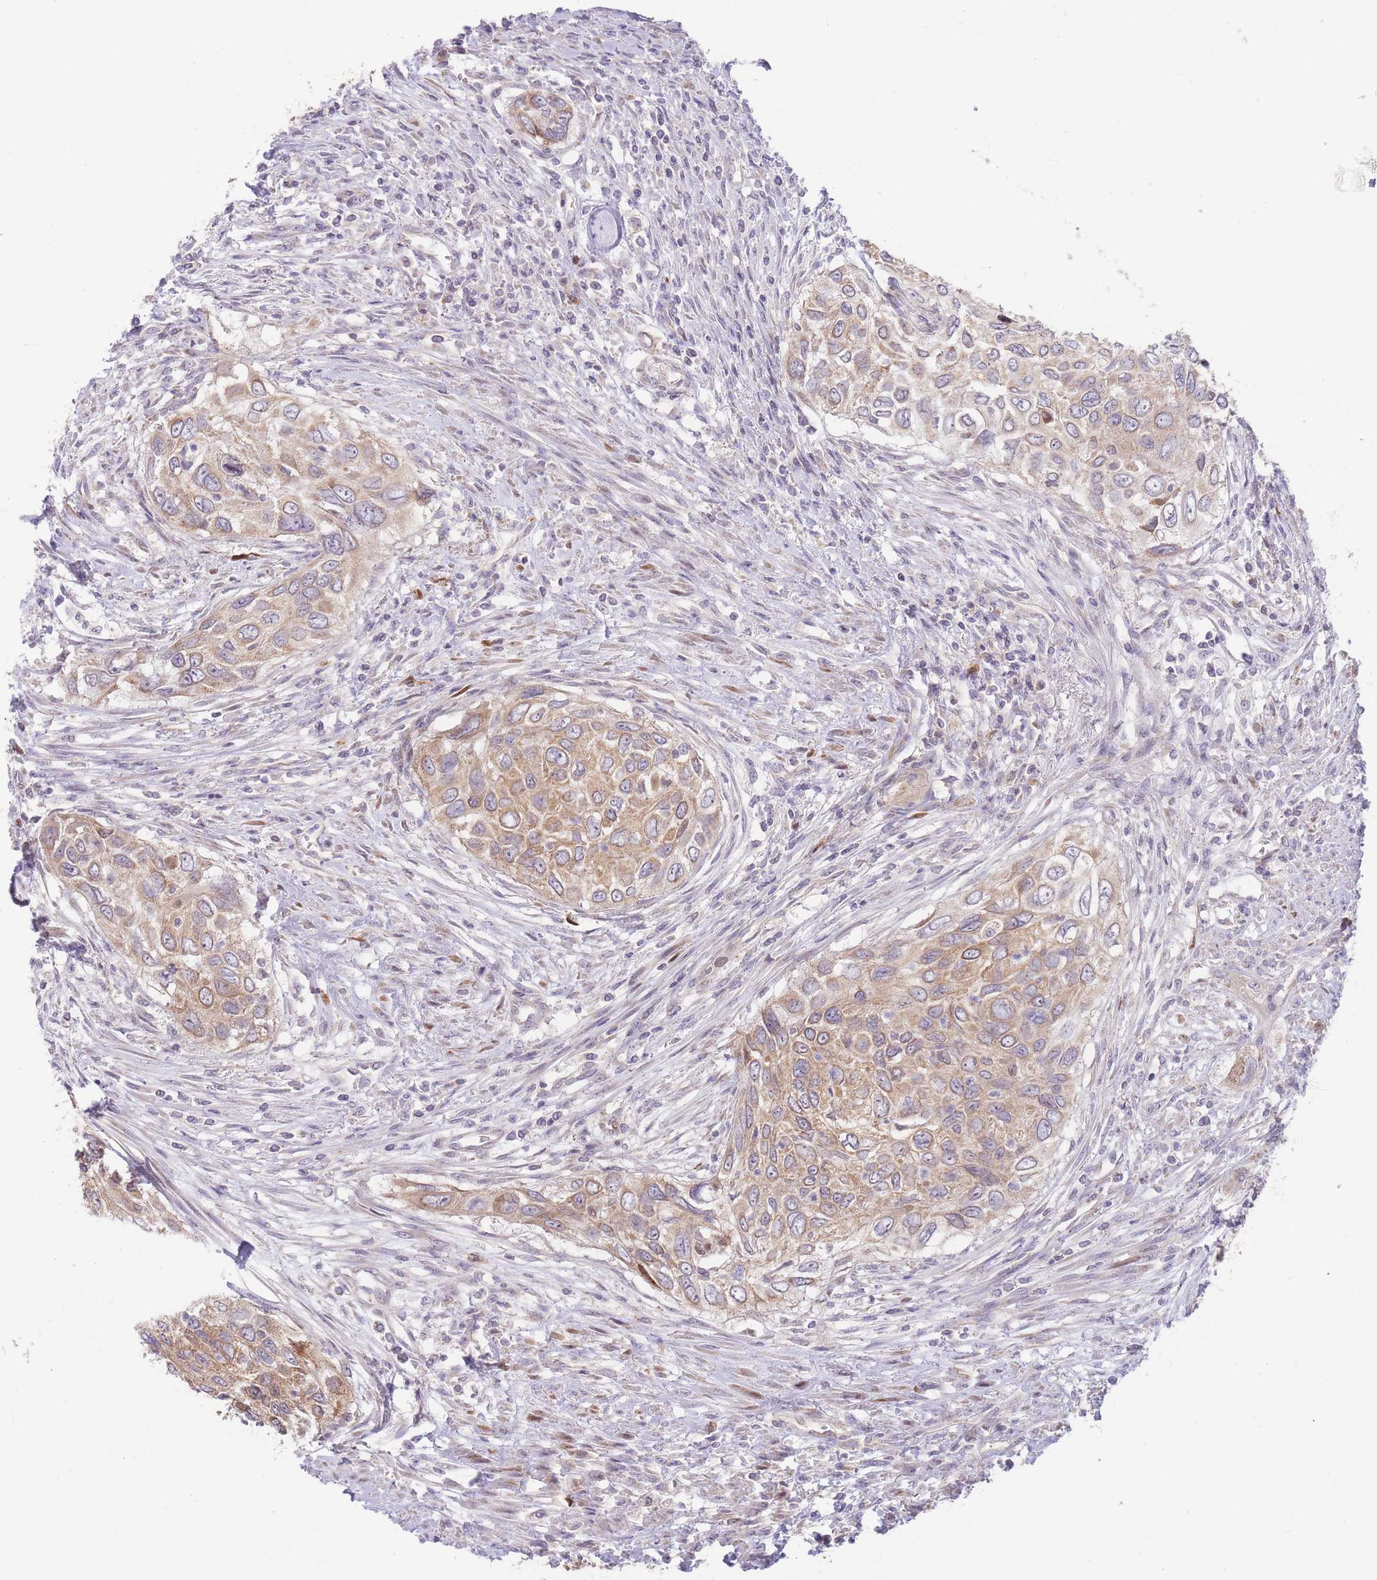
{"staining": {"intensity": "moderate", "quantity": "25%-75%", "location": "cytoplasmic/membranous"}, "tissue": "urothelial cancer", "cell_type": "Tumor cells", "image_type": "cancer", "snomed": [{"axis": "morphology", "description": "Urothelial carcinoma, High grade"}, {"axis": "topography", "description": "Urinary bladder"}], "caption": "Protein expression analysis of urothelial cancer demonstrates moderate cytoplasmic/membranous expression in about 25%-75% of tumor cells.", "gene": "BOLA2B", "patient": {"sex": "female", "age": 60}}